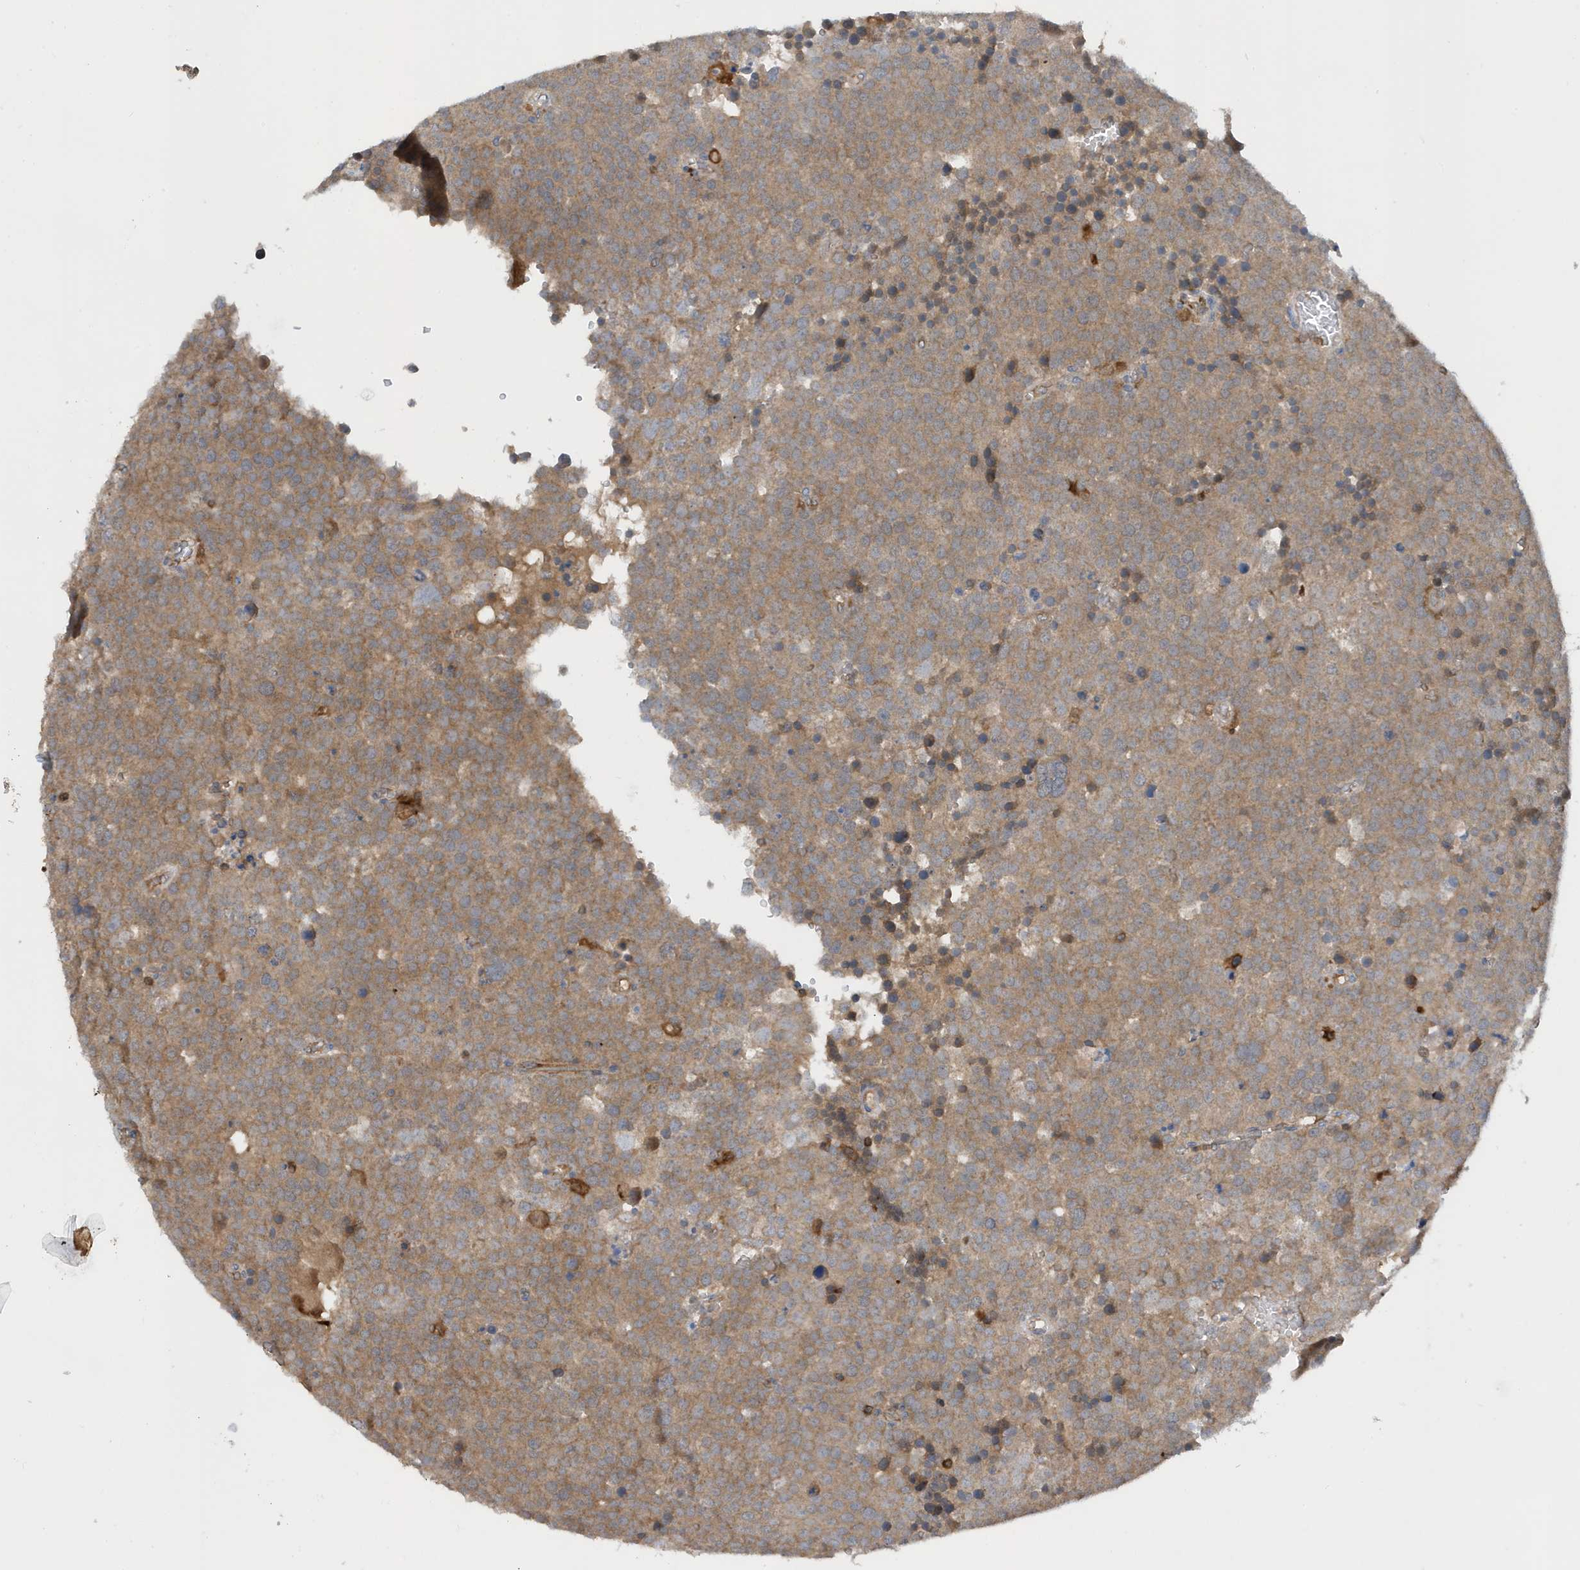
{"staining": {"intensity": "moderate", "quantity": ">75%", "location": "cytoplasmic/membranous"}, "tissue": "testis cancer", "cell_type": "Tumor cells", "image_type": "cancer", "snomed": [{"axis": "morphology", "description": "Seminoma, NOS"}, {"axis": "topography", "description": "Testis"}], "caption": "High-power microscopy captured an immunohistochemistry (IHC) photomicrograph of testis seminoma, revealing moderate cytoplasmic/membranous expression in approximately >75% of tumor cells.", "gene": "NSUN3", "patient": {"sex": "male", "age": 71}}